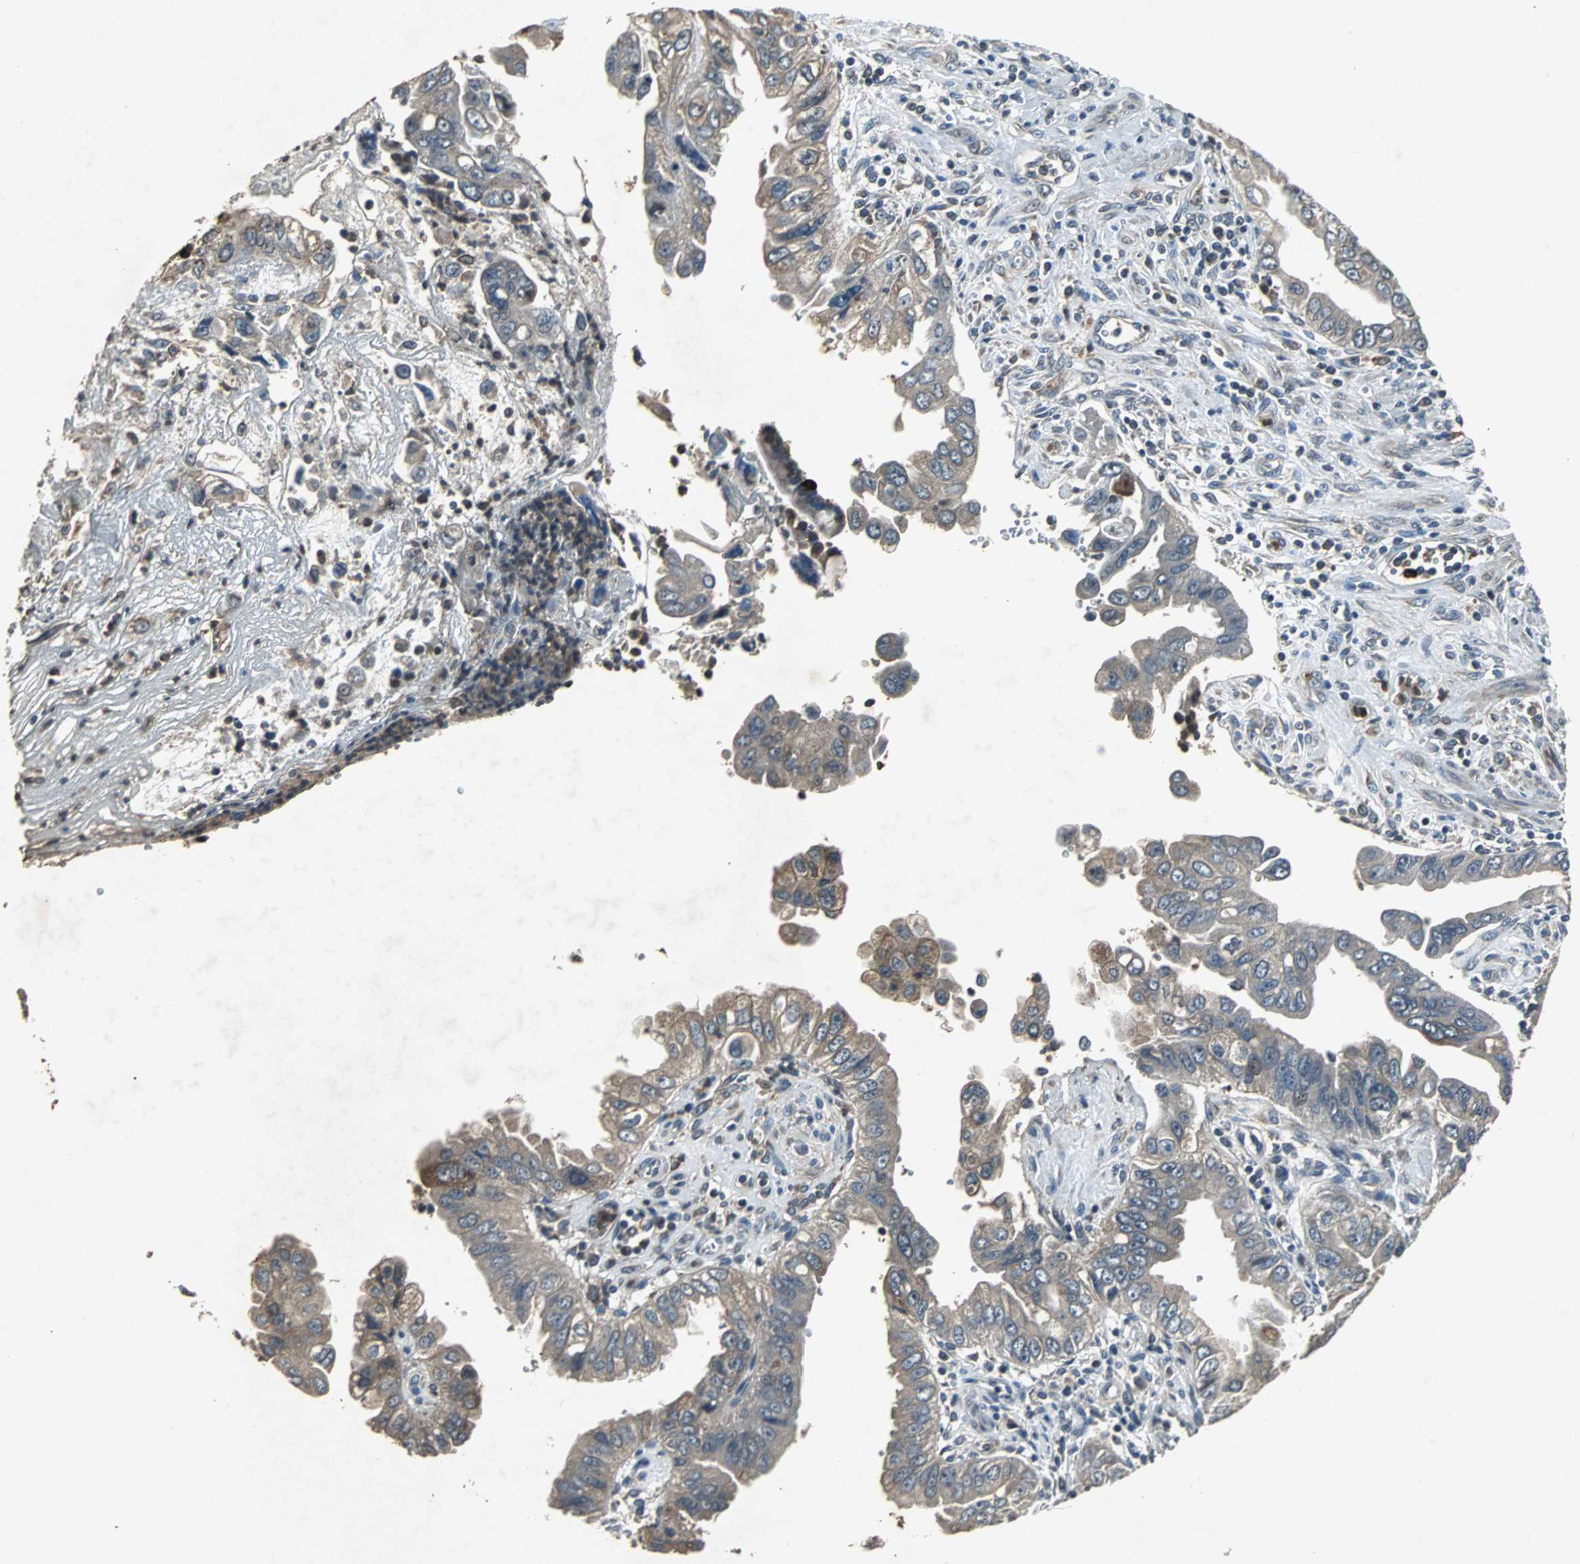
{"staining": {"intensity": "weak", "quantity": ">75%", "location": "cytoplasmic/membranous"}, "tissue": "pancreatic cancer", "cell_type": "Tumor cells", "image_type": "cancer", "snomed": [{"axis": "morphology", "description": "Normal tissue, NOS"}, {"axis": "topography", "description": "Lymph node"}], "caption": "Weak cytoplasmic/membranous staining is present in approximately >75% of tumor cells in pancreatic cancer.", "gene": "SOS1", "patient": {"sex": "male", "age": 50}}